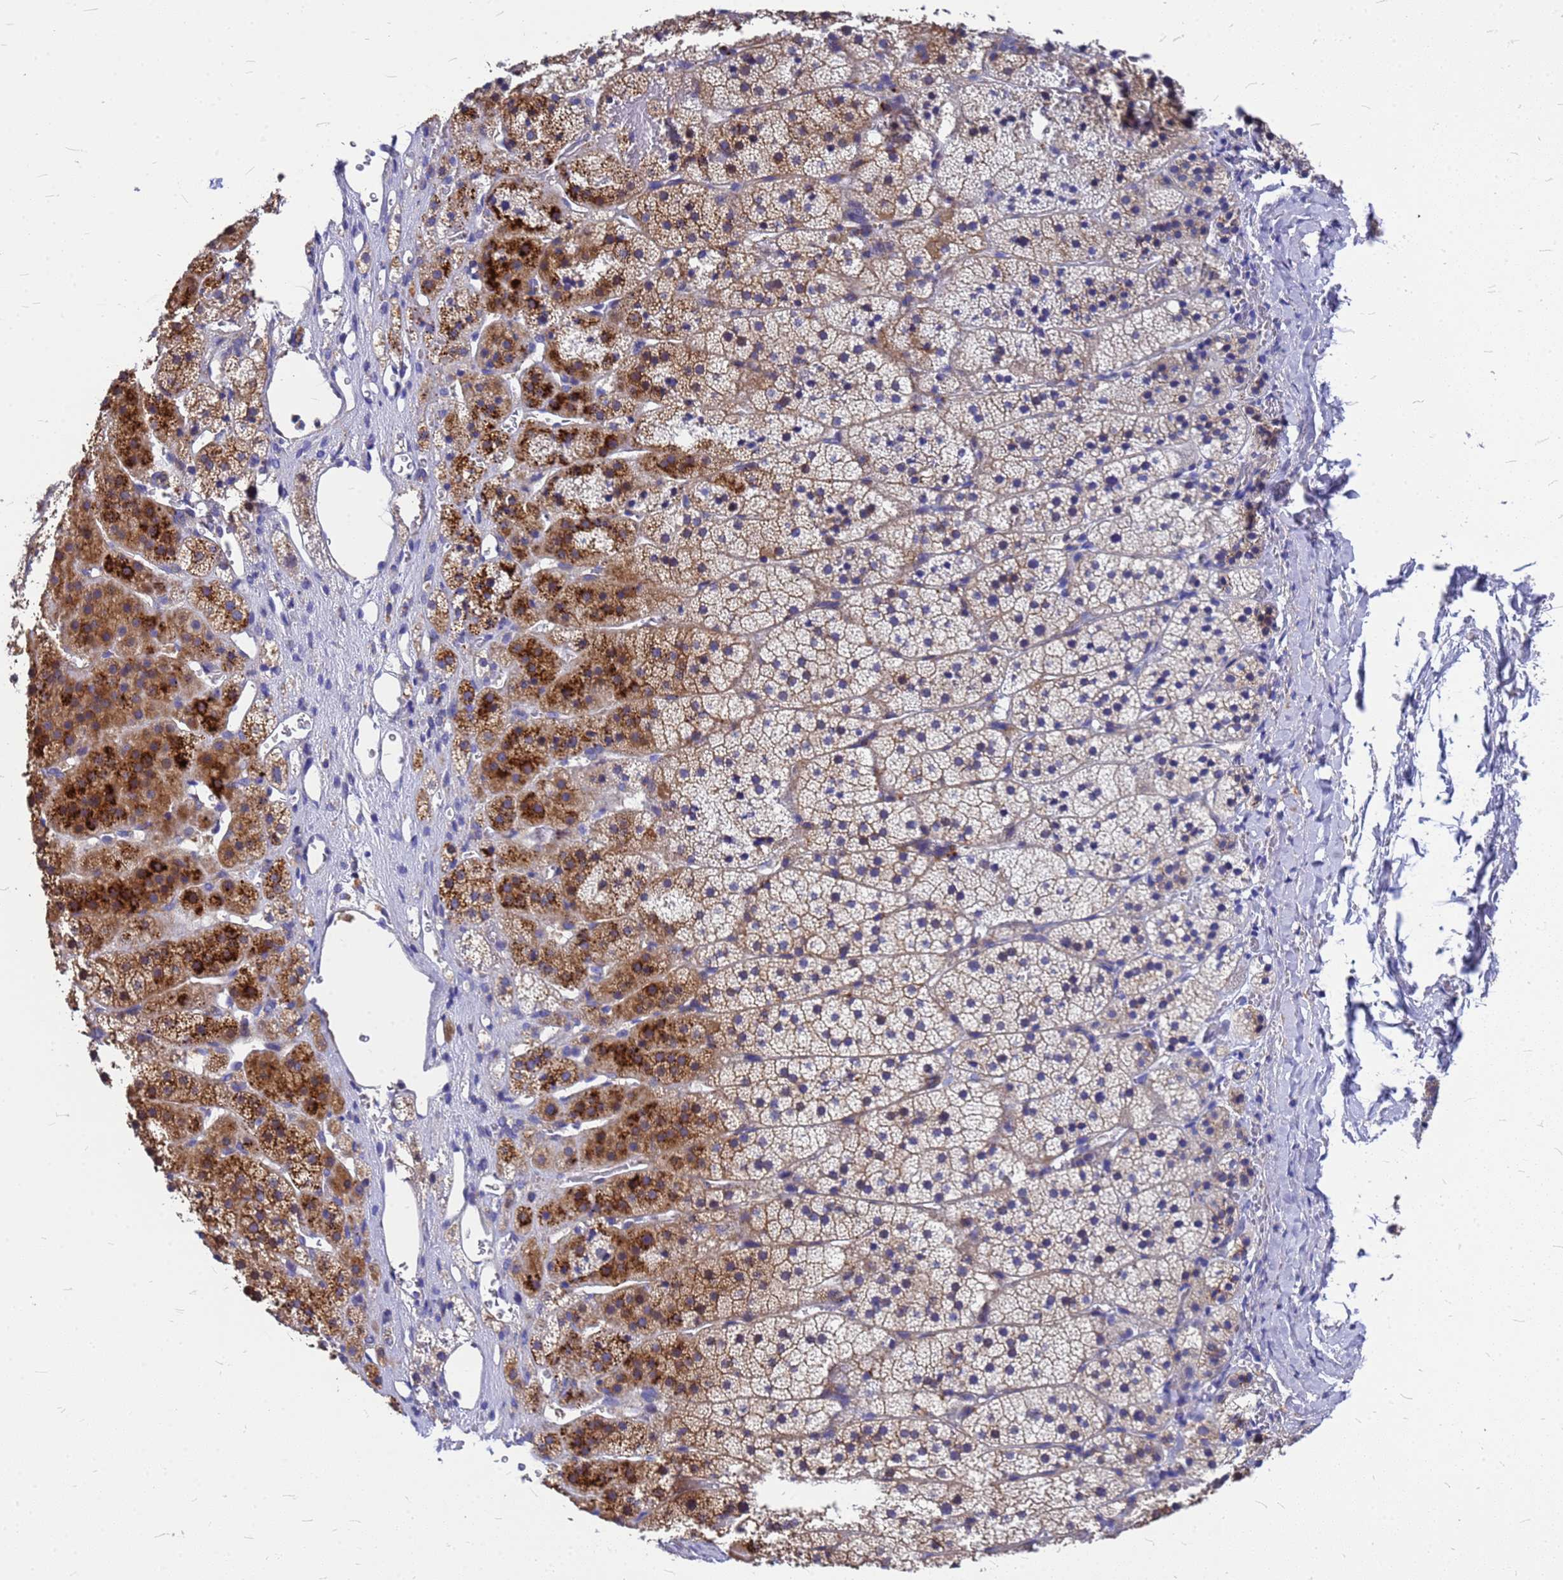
{"staining": {"intensity": "strong", "quantity": "25%-75%", "location": "cytoplasmic/membranous"}, "tissue": "adrenal gland", "cell_type": "Glandular cells", "image_type": "normal", "snomed": [{"axis": "morphology", "description": "Normal tissue, NOS"}, {"axis": "topography", "description": "Adrenal gland"}], "caption": "Strong cytoplasmic/membranous expression is identified in approximately 25%-75% of glandular cells in unremarkable adrenal gland.", "gene": "FBXW5", "patient": {"sex": "female", "age": 44}}